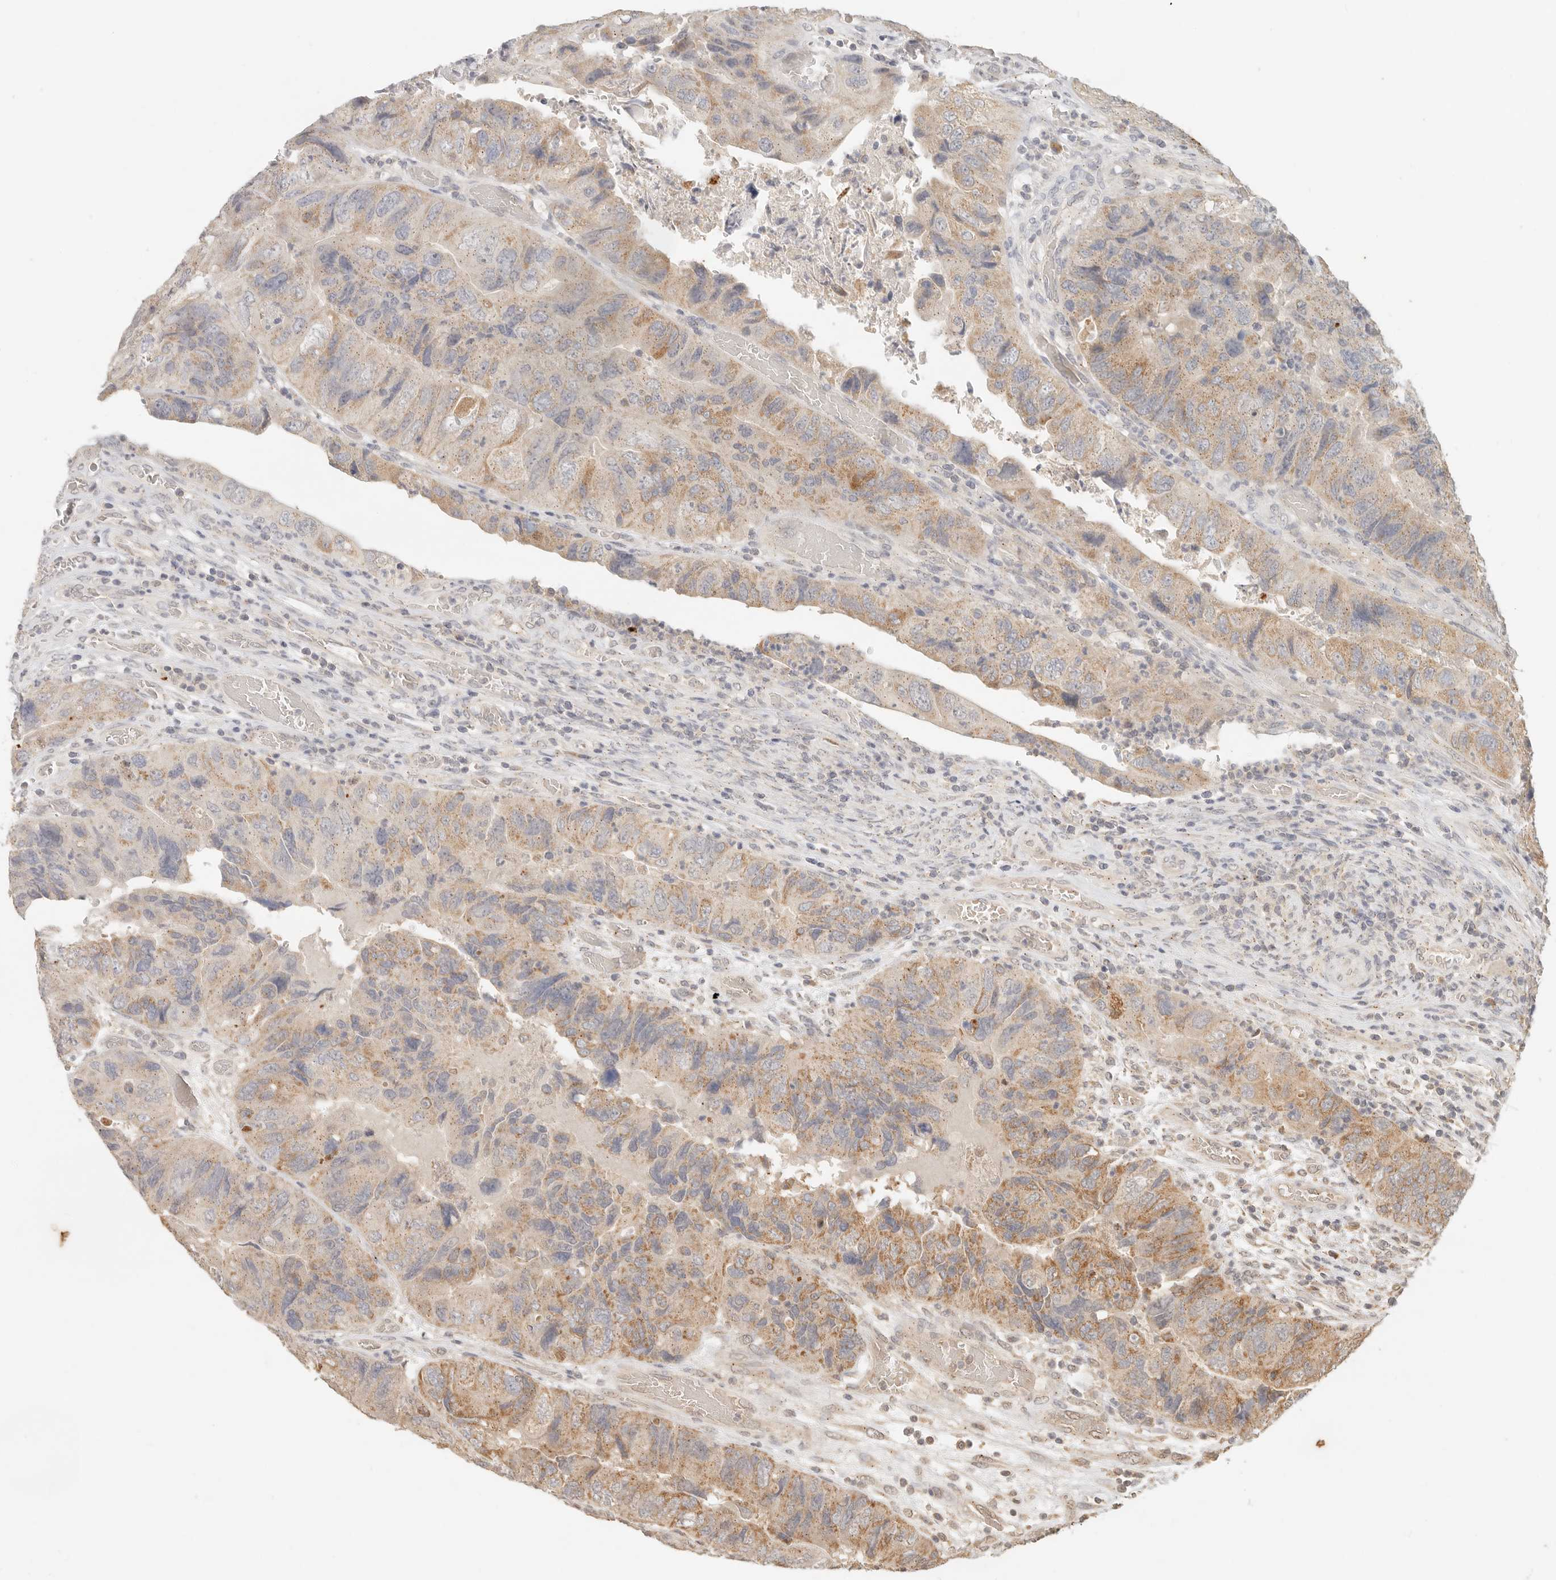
{"staining": {"intensity": "moderate", "quantity": ">75%", "location": "cytoplasmic/membranous"}, "tissue": "colorectal cancer", "cell_type": "Tumor cells", "image_type": "cancer", "snomed": [{"axis": "morphology", "description": "Adenocarcinoma, NOS"}, {"axis": "topography", "description": "Rectum"}], "caption": "The photomicrograph exhibits immunohistochemical staining of colorectal cancer (adenocarcinoma). There is moderate cytoplasmic/membranous staining is appreciated in approximately >75% of tumor cells.", "gene": "LMO4", "patient": {"sex": "male", "age": 63}}